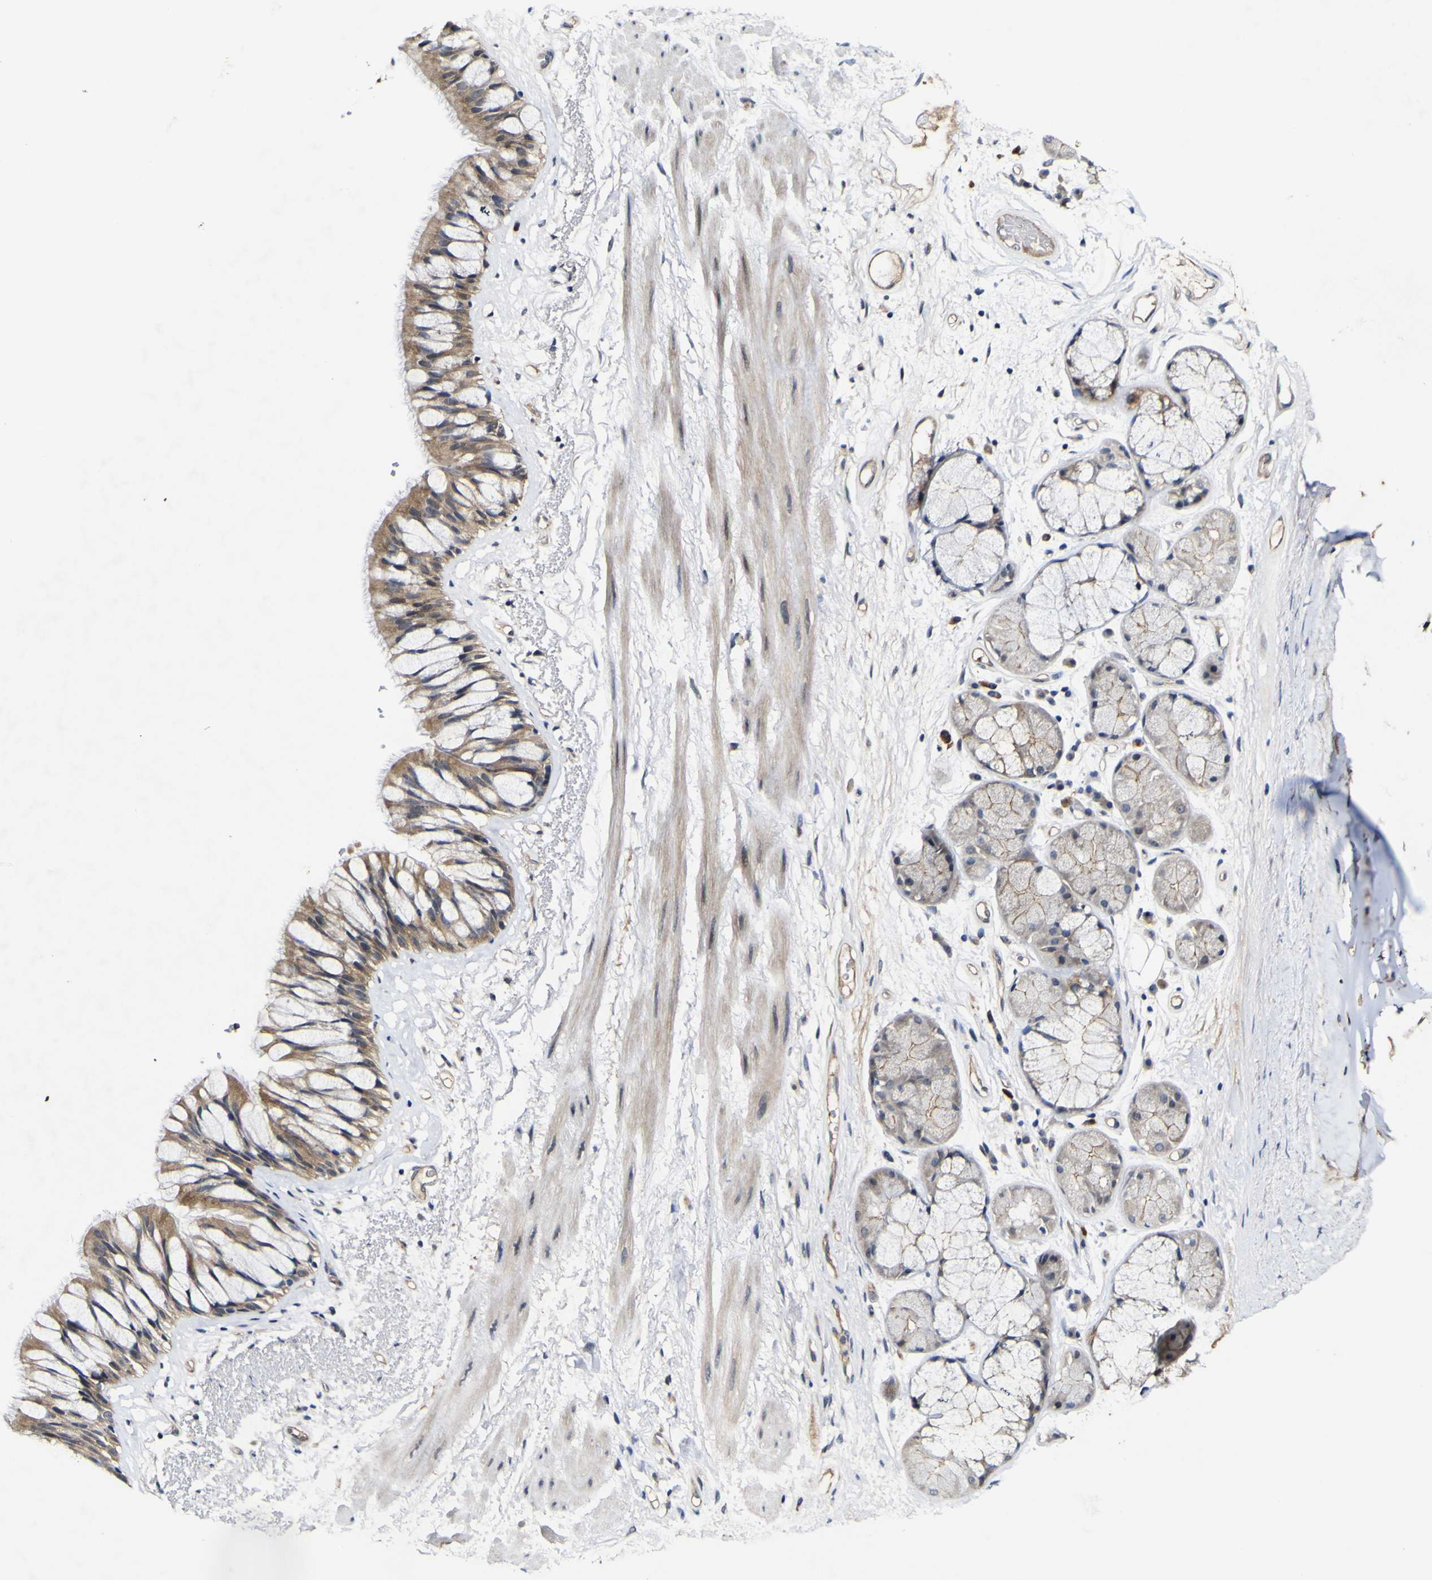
{"staining": {"intensity": "moderate", "quantity": ">75%", "location": "cytoplasmic/membranous"}, "tissue": "bronchus", "cell_type": "Respiratory epithelial cells", "image_type": "normal", "snomed": [{"axis": "morphology", "description": "Normal tissue, NOS"}, {"axis": "topography", "description": "Bronchus"}], "caption": "Protein expression by IHC exhibits moderate cytoplasmic/membranous expression in about >75% of respiratory epithelial cells in unremarkable bronchus.", "gene": "CCL2", "patient": {"sex": "male", "age": 66}}